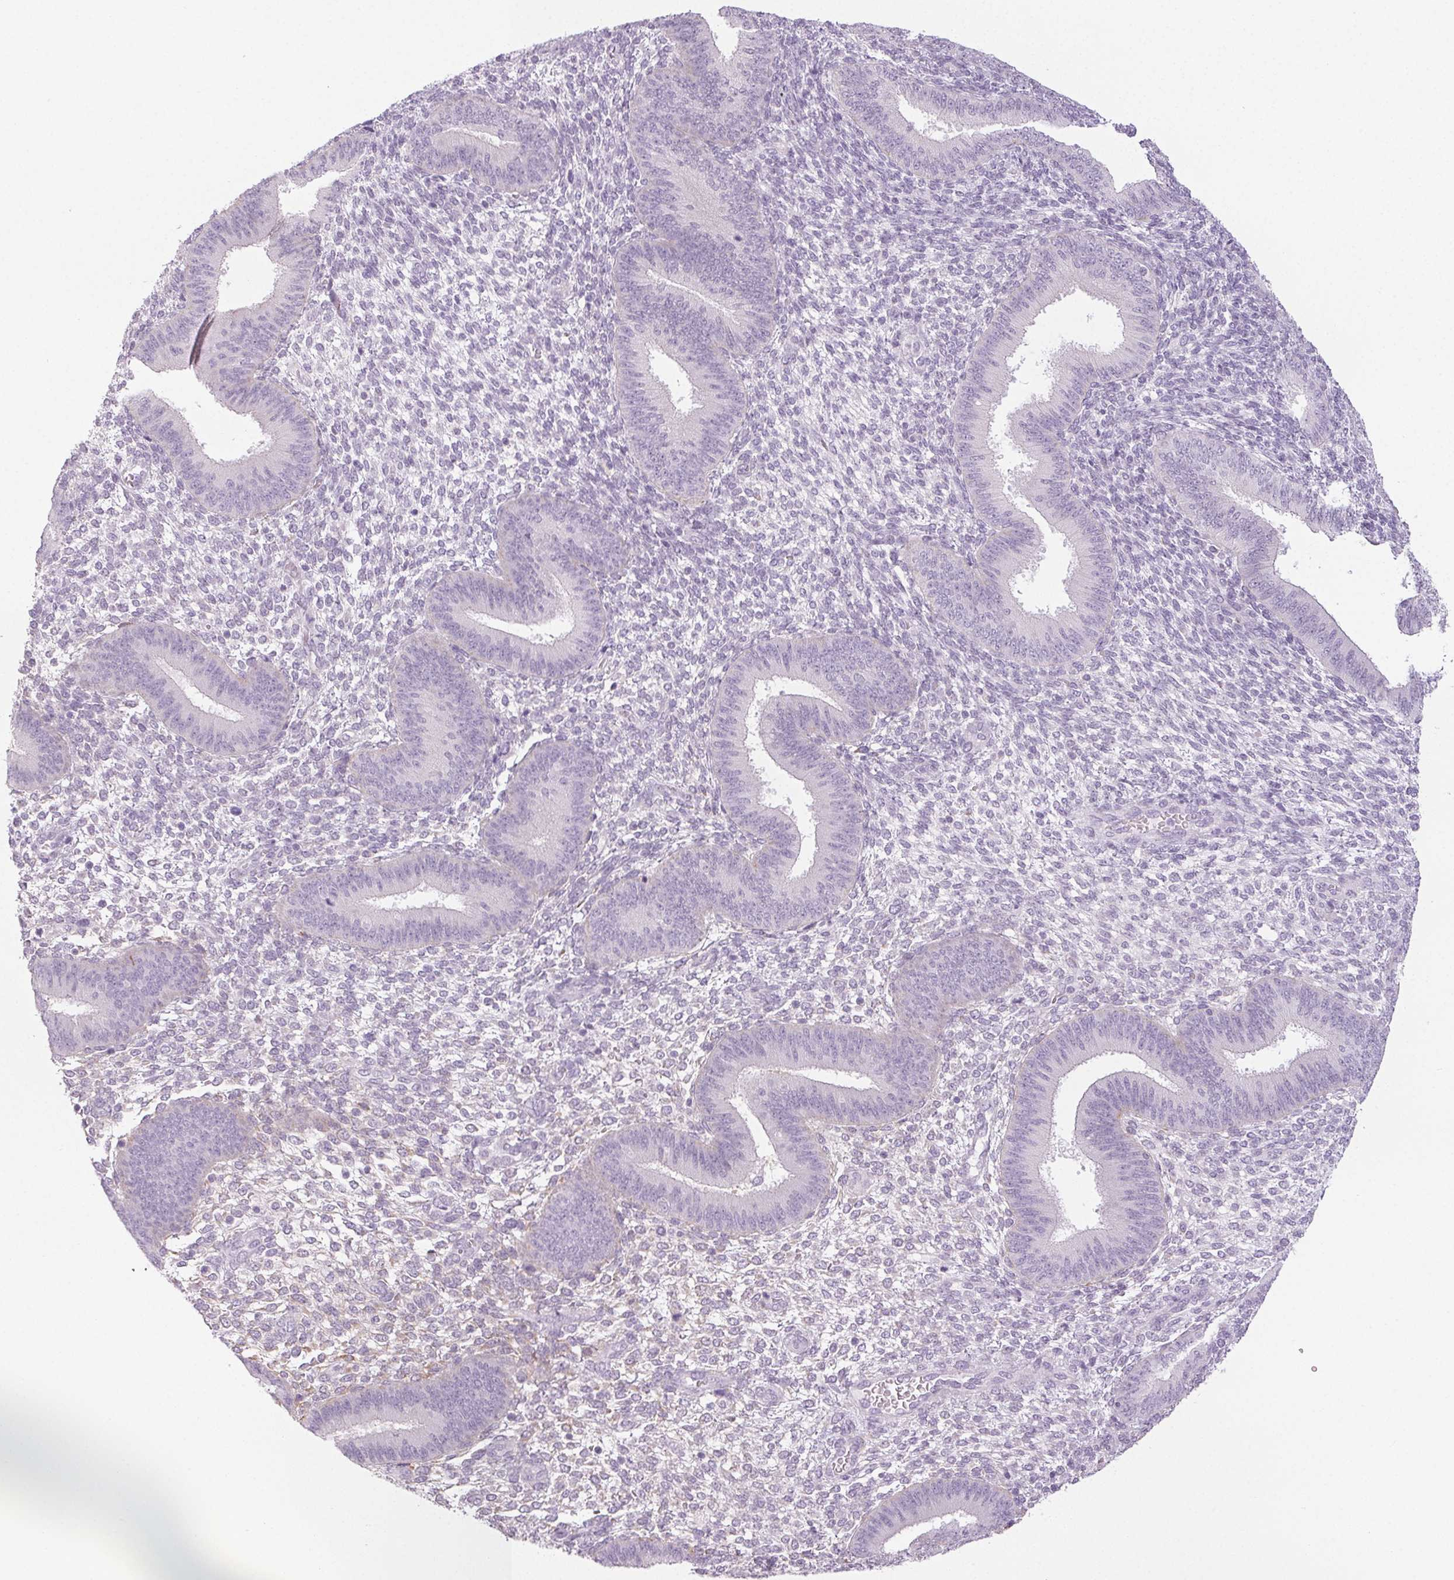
{"staining": {"intensity": "negative", "quantity": "none", "location": "none"}, "tissue": "endometrium", "cell_type": "Cells in endometrial stroma", "image_type": "normal", "snomed": [{"axis": "morphology", "description": "Normal tissue, NOS"}, {"axis": "topography", "description": "Endometrium"}], "caption": "The micrograph exhibits no staining of cells in endometrial stroma in benign endometrium. (Immunohistochemistry, brightfield microscopy, high magnification).", "gene": "COL7A1", "patient": {"sex": "female", "age": 39}}